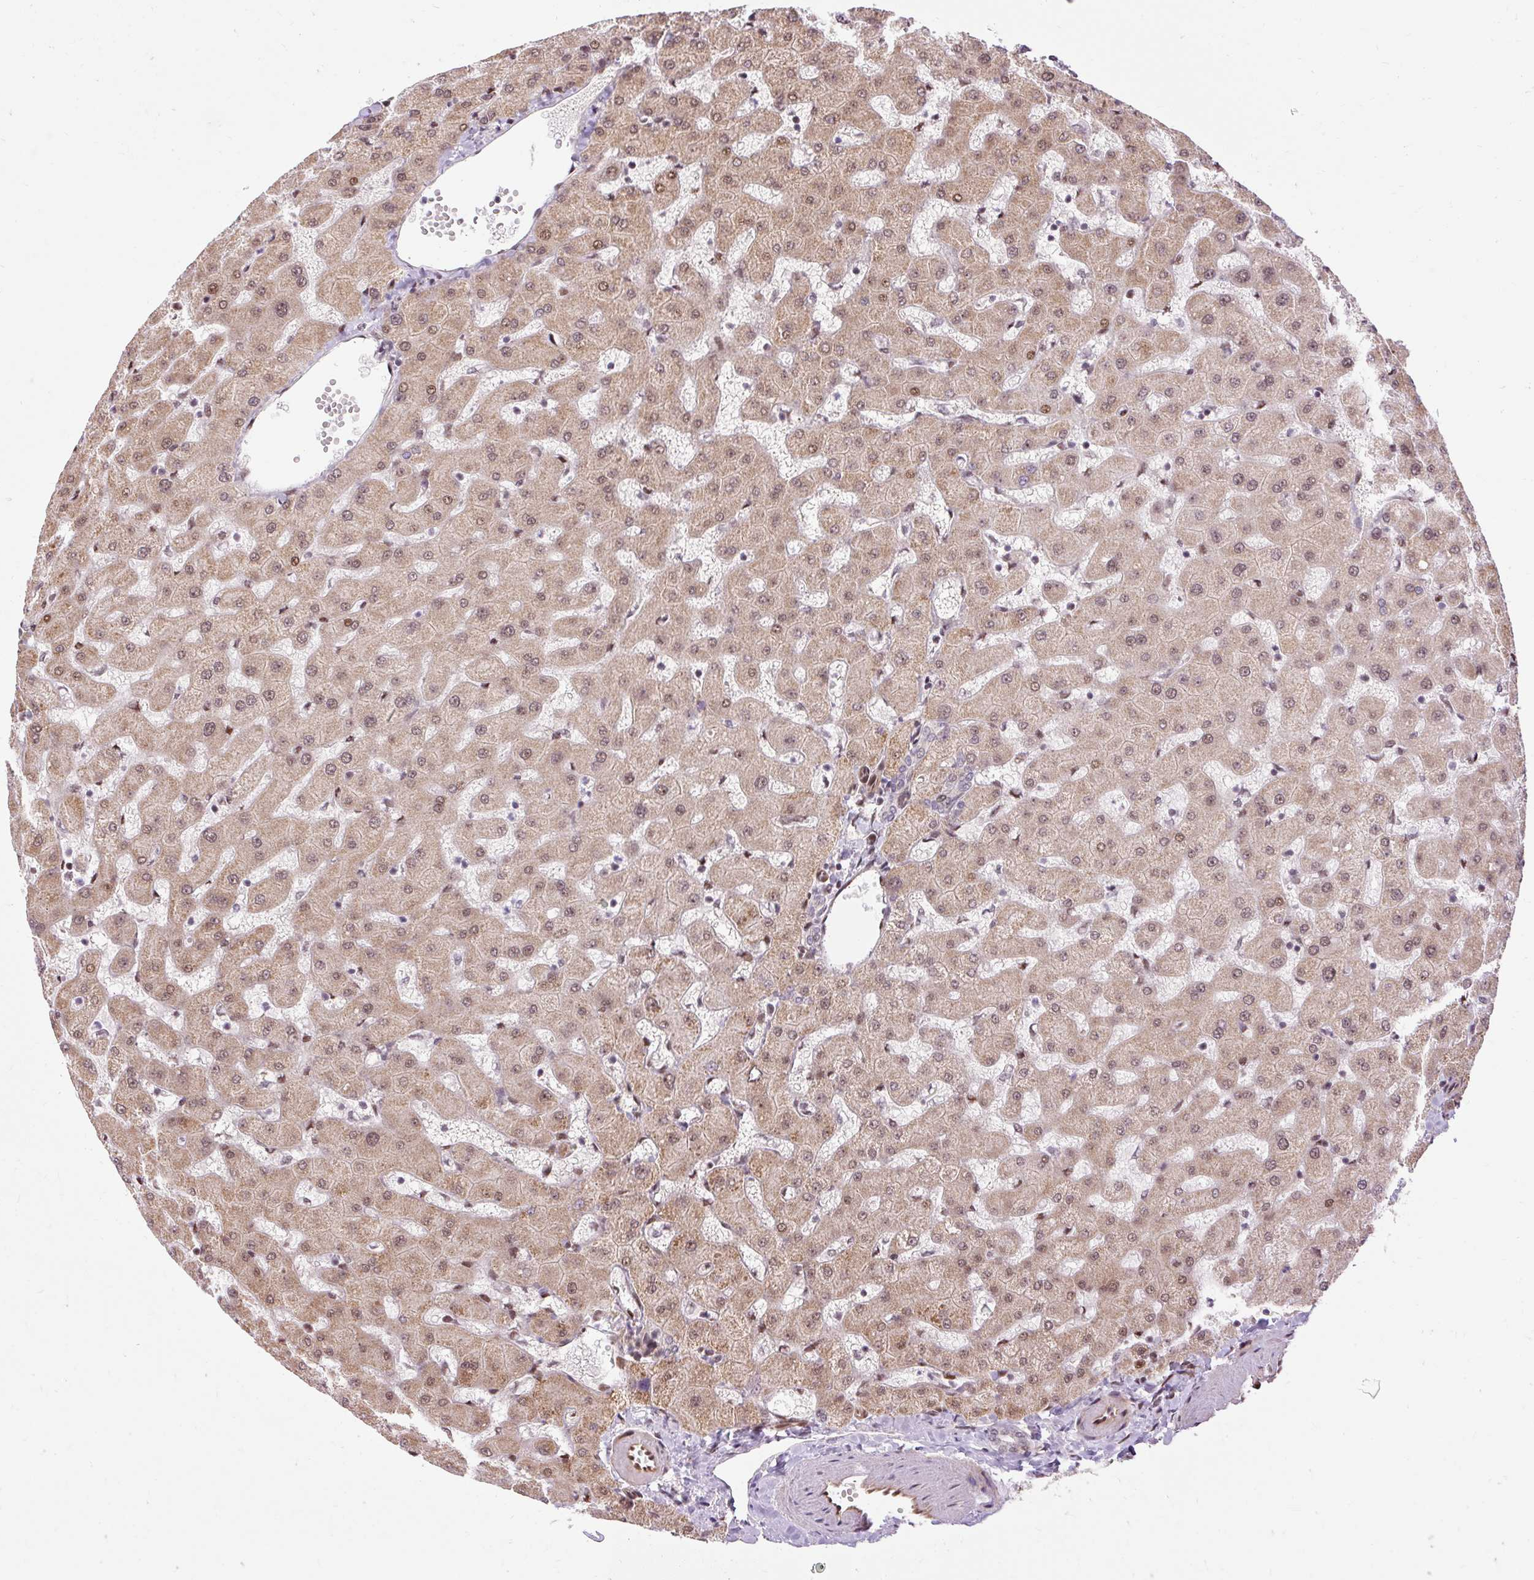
{"staining": {"intensity": "weak", "quantity": "25%-75%", "location": "nuclear"}, "tissue": "liver", "cell_type": "Cholangiocytes", "image_type": "normal", "snomed": [{"axis": "morphology", "description": "Normal tissue, NOS"}, {"axis": "topography", "description": "Liver"}], "caption": "The image reveals immunohistochemical staining of unremarkable liver. There is weak nuclear staining is identified in approximately 25%-75% of cholangiocytes. (IHC, brightfield microscopy, high magnification).", "gene": "MECOM", "patient": {"sex": "female", "age": 63}}